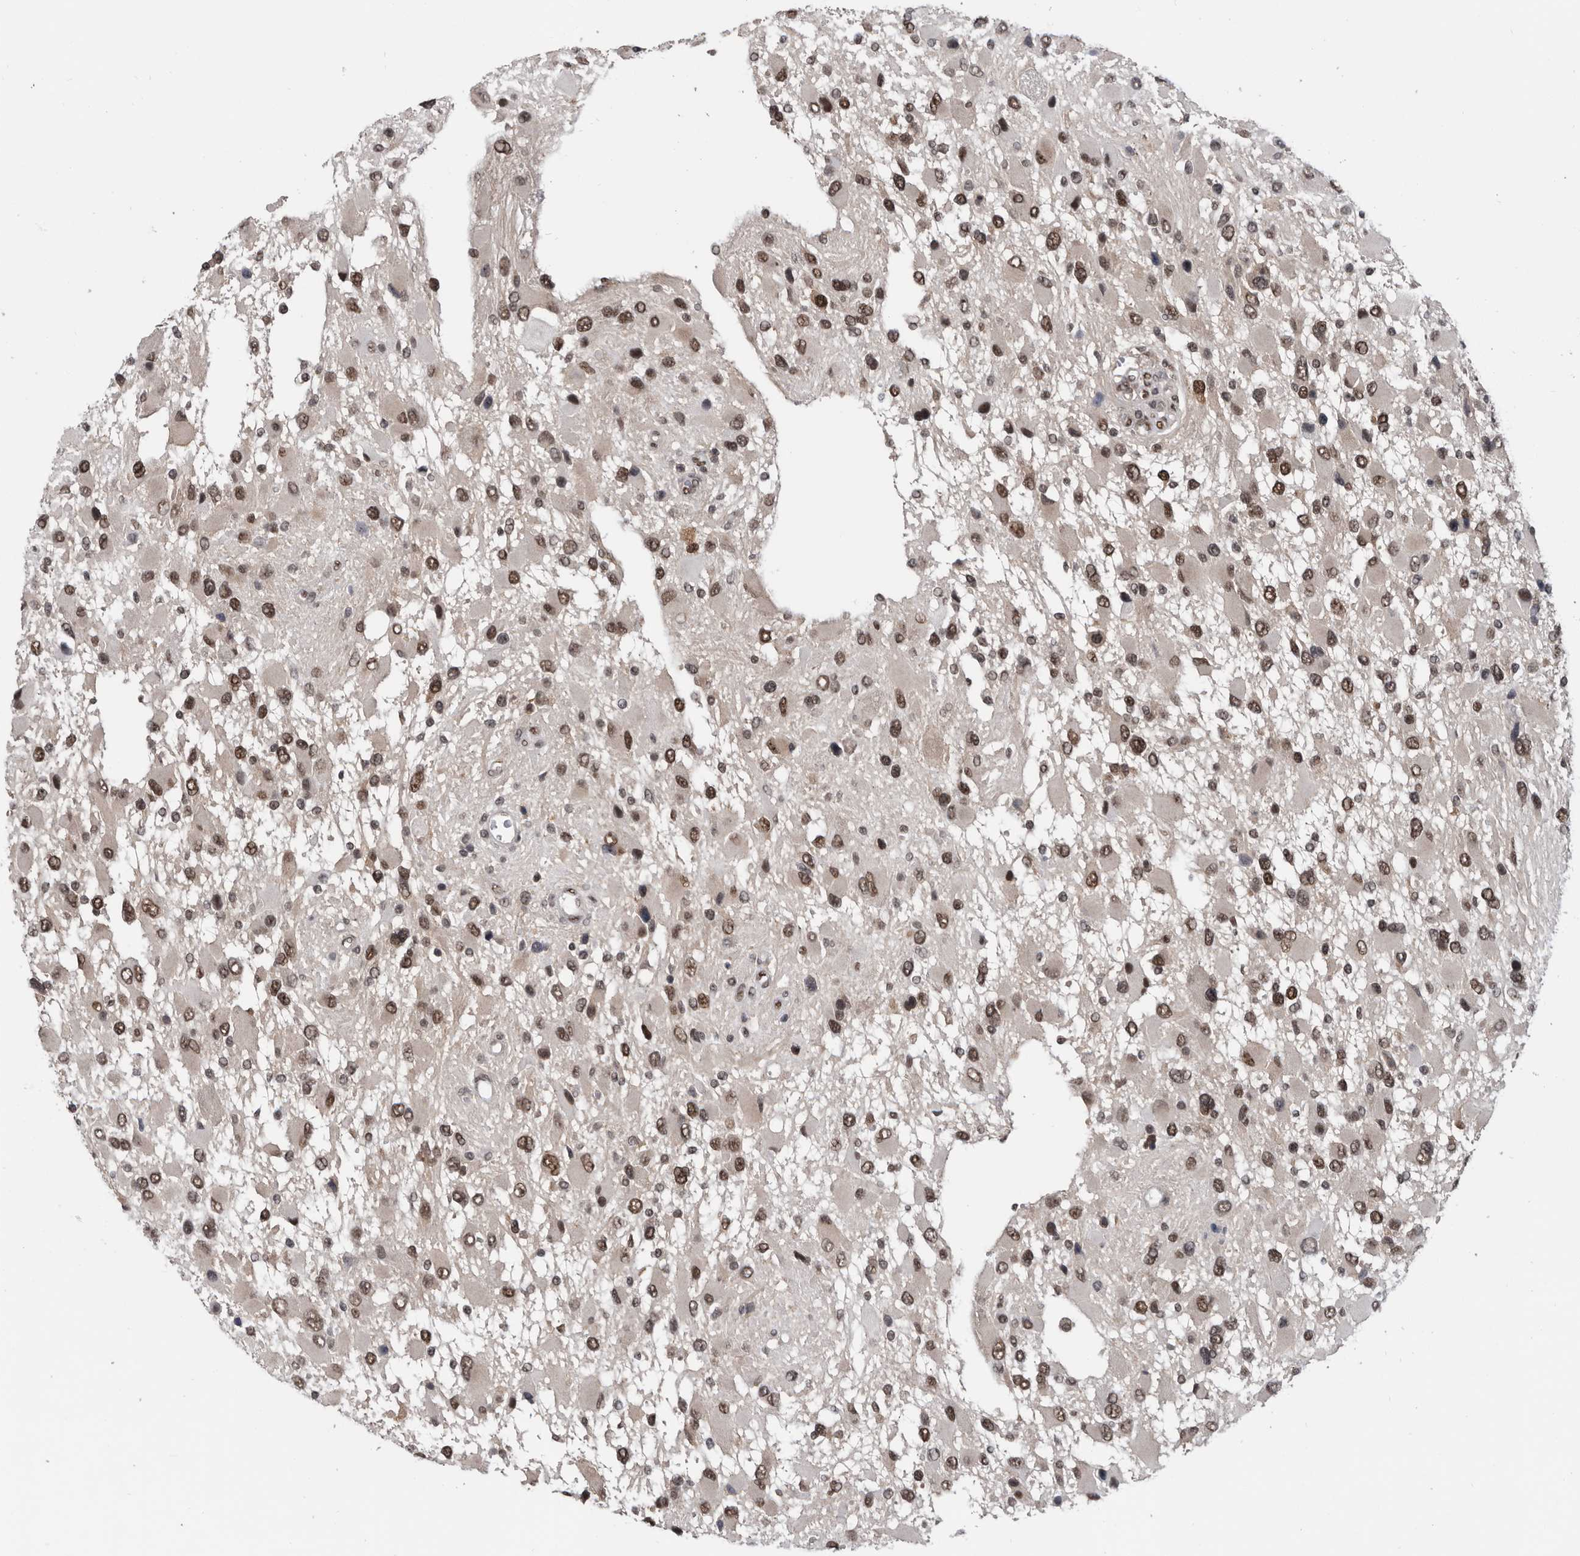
{"staining": {"intensity": "strong", "quantity": "25%-75%", "location": "nuclear"}, "tissue": "glioma", "cell_type": "Tumor cells", "image_type": "cancer", "snomed": [{"axis": "morphology", "description": "Glioma, malignant, High grade"}, {"axis": "topography", "description": "Brain"}], "caption": "Malignant glioma (high-grade) tissue reveals strong nuclear staining in about 25%-75% of tumor cells", "gene": "ZNF260", "patient": {"sex": "male", "age": 53}}